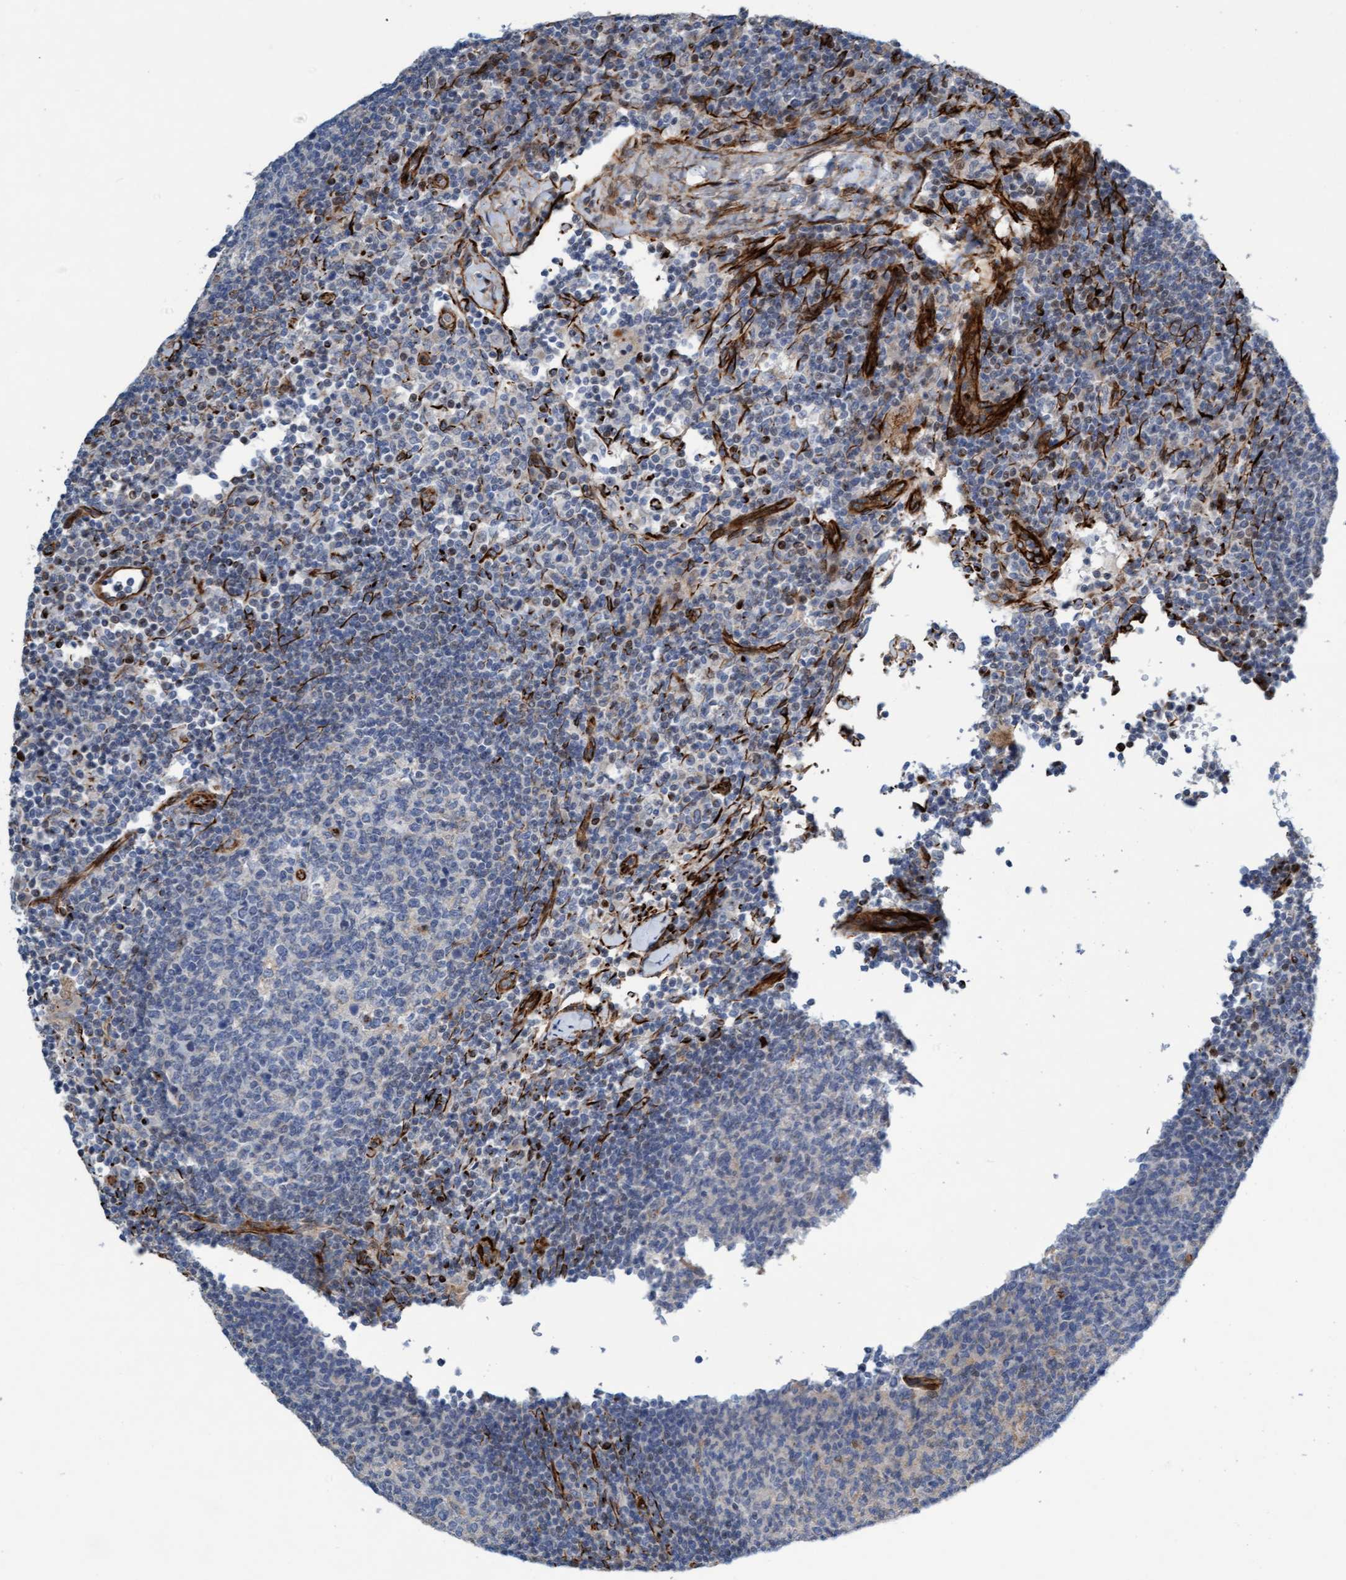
{"staining": {"intensity": "negative", "quantity": "none", "location": "none"}, "tissue": "lymph node", "cell_type": "Germinal center cells", "image_type": "normal", "snomed": [{"axis": "morphology", "description": "Normal tissue, NOS"}, {"axis": "morphology", "description": "Inflammation, NOS"}, {"axis": "topography", "description": "Lymph node"}], "caption": "This is a histopathology image of IHC staining of normal lymph node, which shows no staining in germinal center cells.", "gene": "POLG2", "patient": {"sex": "male", "age": 55}}